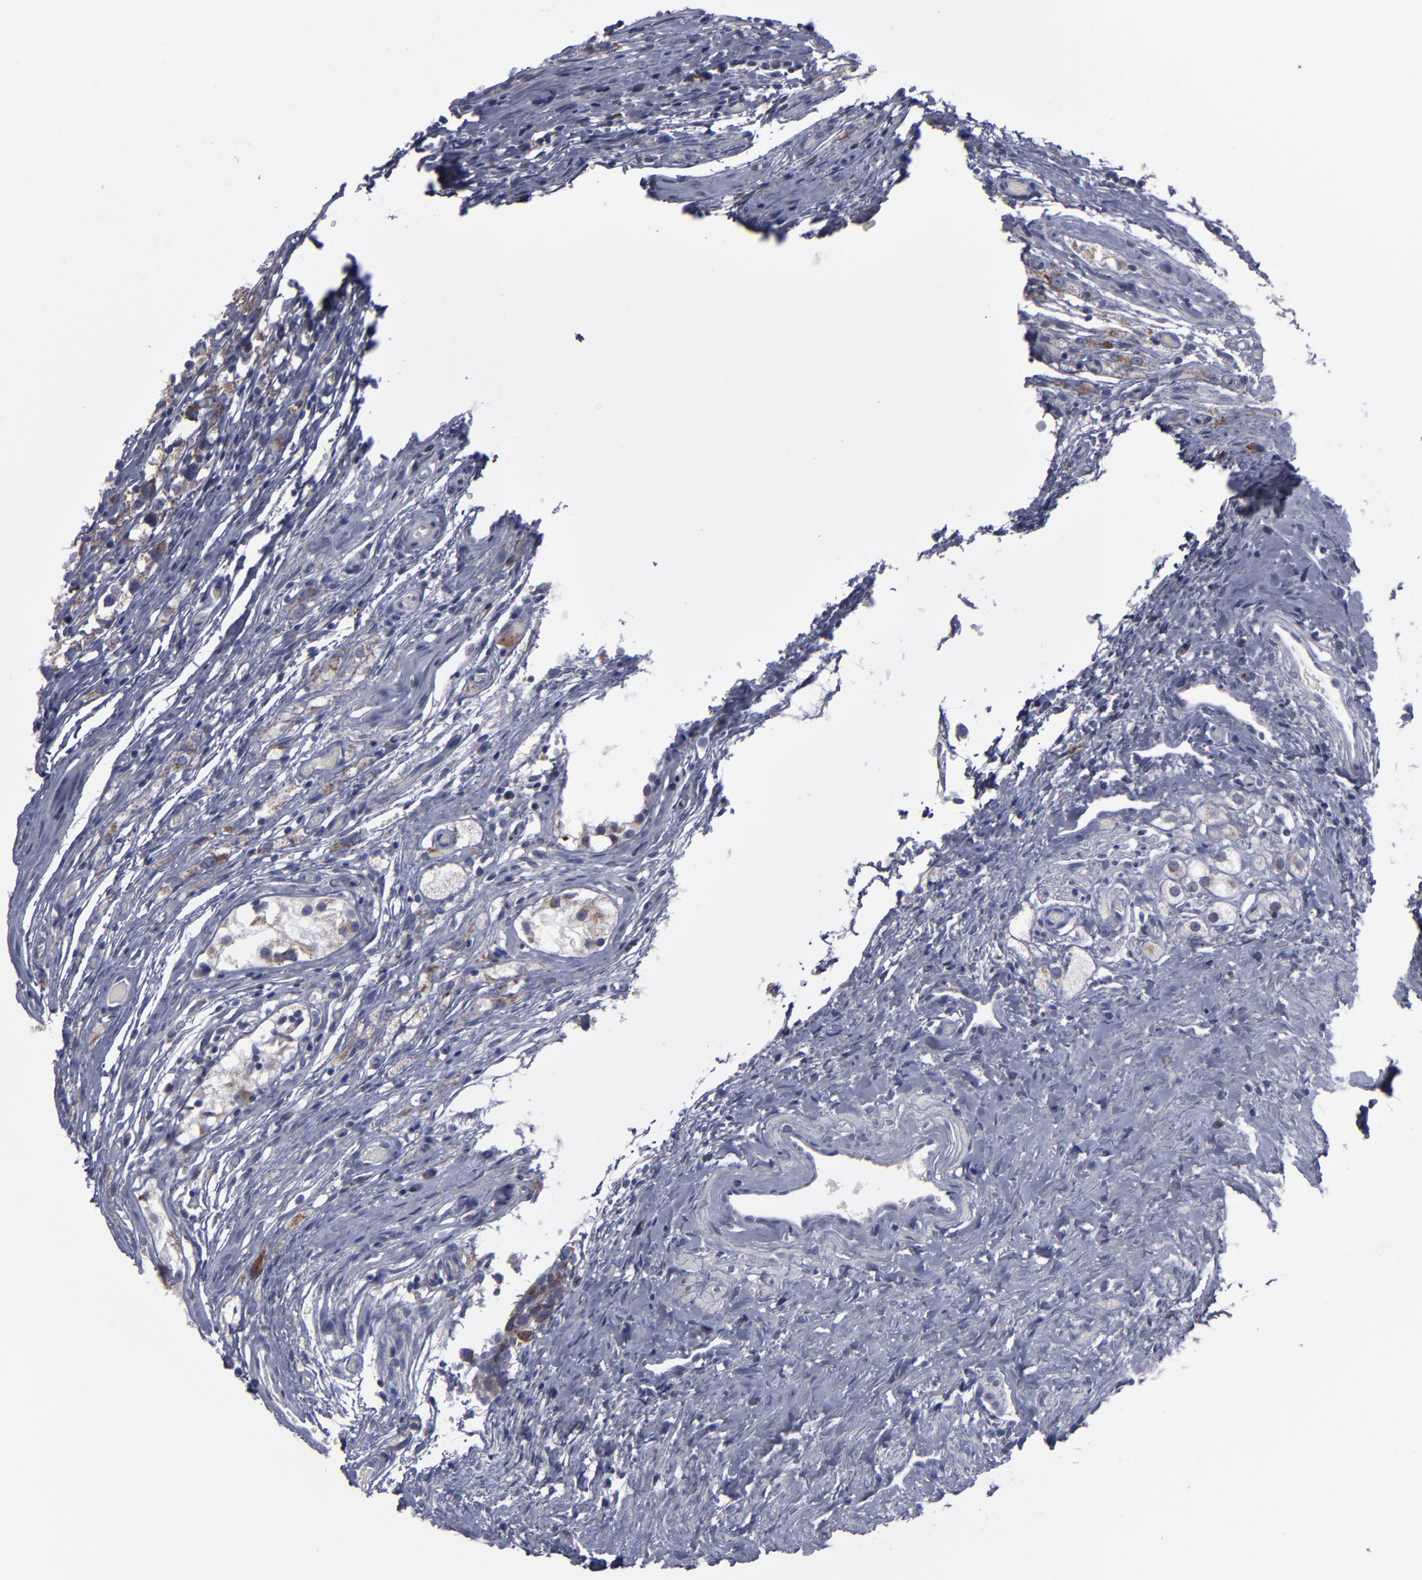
{"staining": {"intensity": "moderate", "quantity": "25%-75%", "location": "cytoplasmic/membranous"}, "tissue": "testis cancer", "cell_type": "Tumor cells", "image_type": "cancer", "snomed": [{"axis": "morphology", "description": "Seminoma, NOS"}, {"axis": "topography", "description": "Testis"}], "caption": "Testis cancer (seminoma) stained with a protein marker shows moderate staining in tumor cells.", "gene": "MYOM2", "patient": {"sex": "male", "age": 35}}